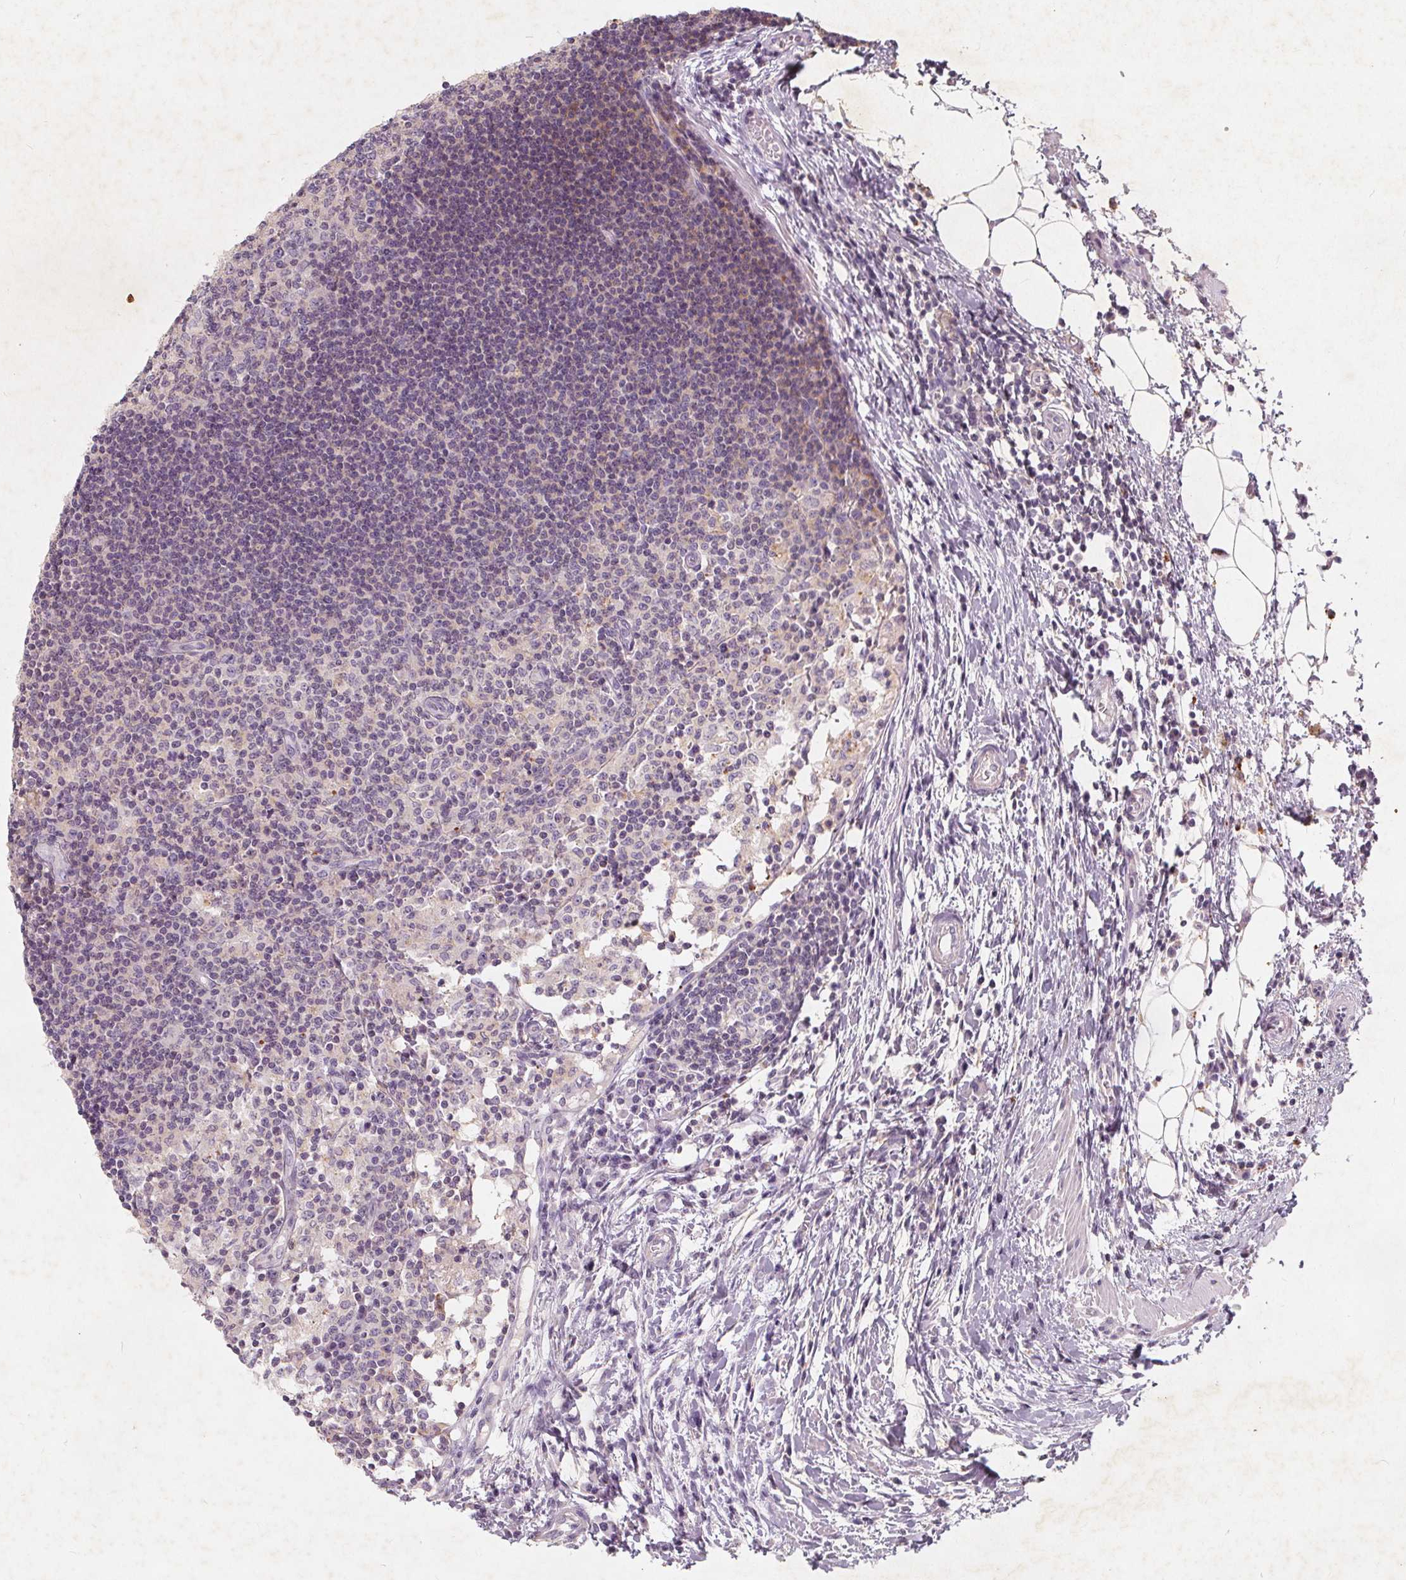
{"staining": {"intensity": "negative", "quantity": "none", "location": "none"}, "tissue": "lymph node", "cell_type": "Germinal center cells", "image_type": "normal", "snomed": [{"axis": "morphology", "description": "Normal tissue, NOS"}, {"axis": "topography", "description": "Lymph node"}], "caption": "Germinal center cells are negative for brown protein staining in benign lymph node. (DAB (3,3'-diaminobenzidine) IHC visualized using brightfield microscopy, high magnification).", "gene": "C19orf84", "patient": {"sex": "female", "age": 72}}